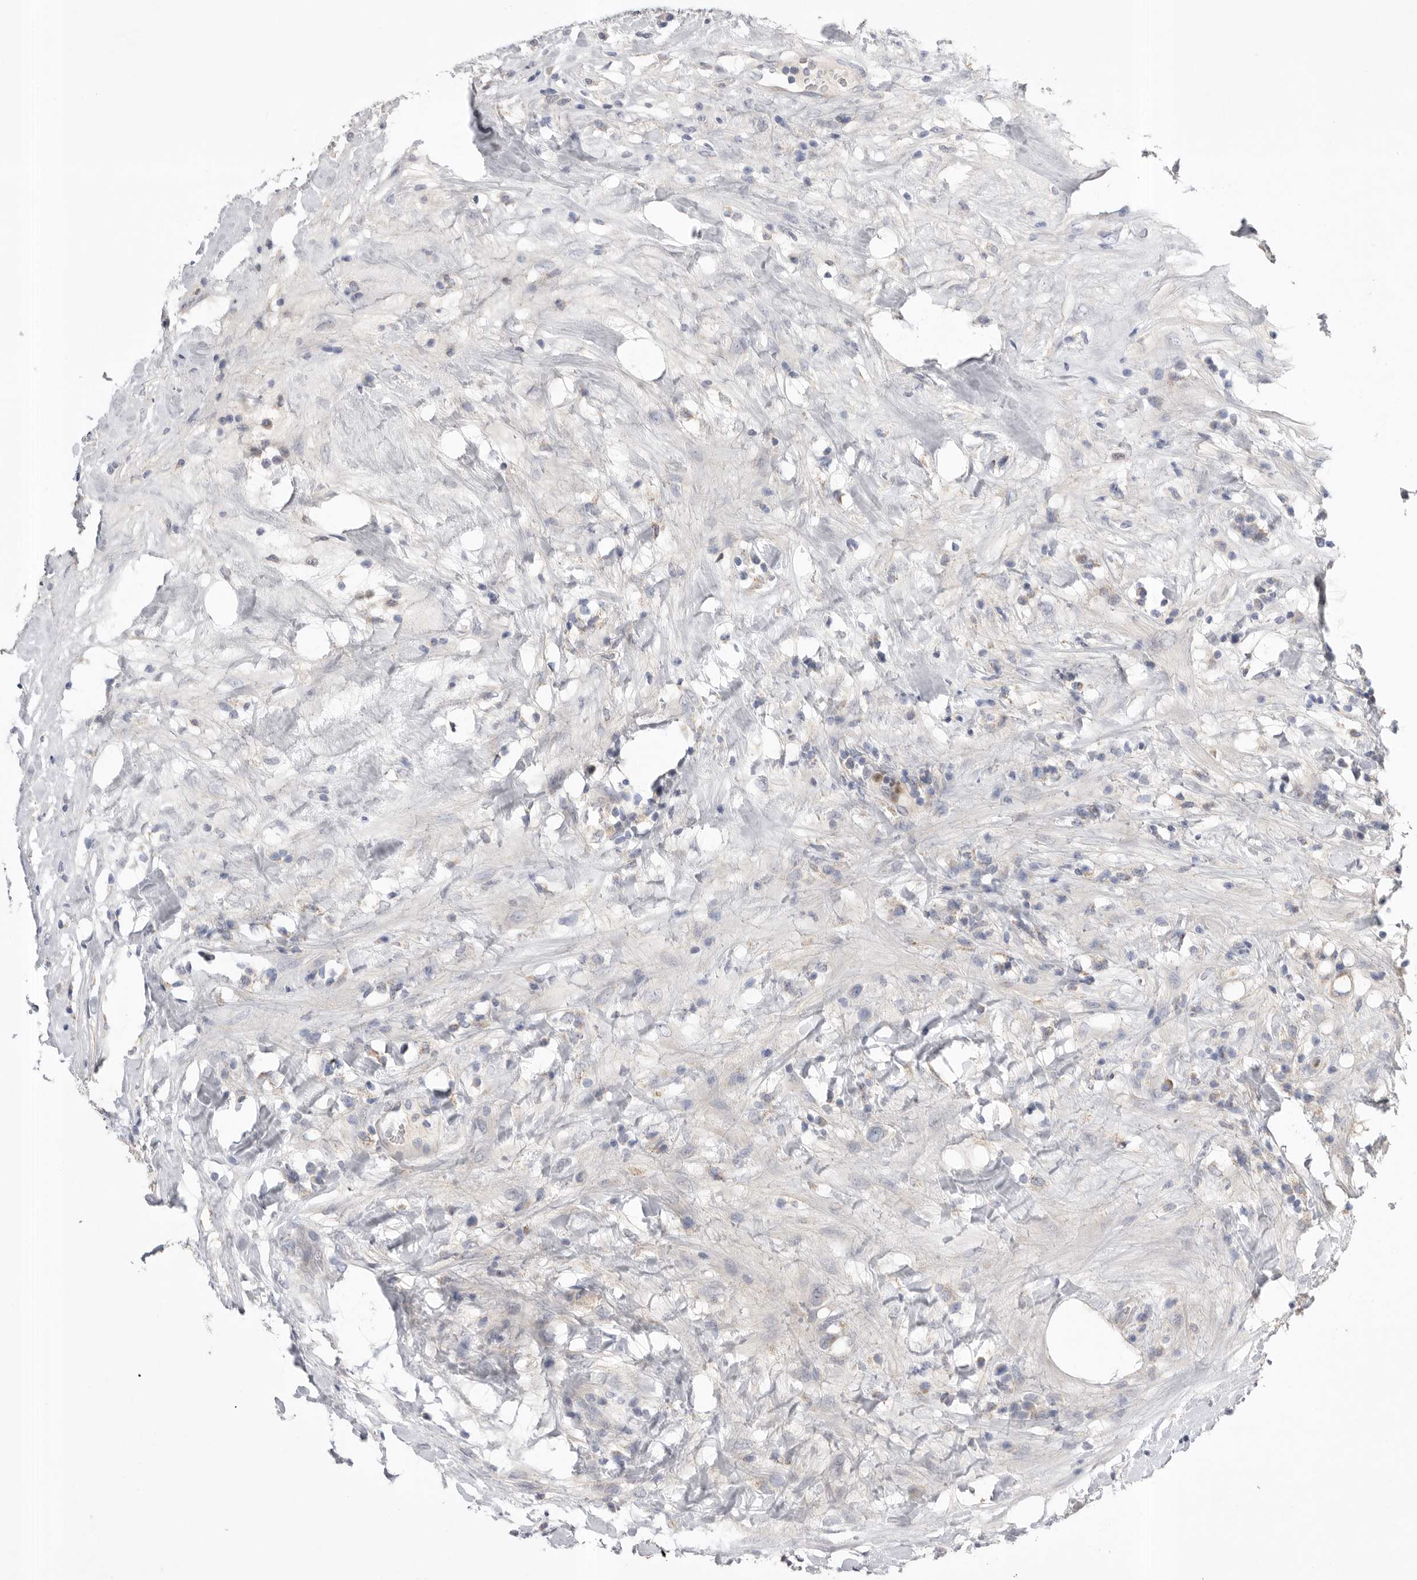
{"staining": {"intensity": "negative", "quantity": "none", "location": "none"}, "tissue": "breast cancer", "cell_type": "Tumor cells", "image_type": "cancer", "snomed": [{"axis": "morphology", "description": "Duct carcinoma"}, {"axis": "topography", "description": "Breast"}], "caption": "Tumor cells are negative for brown protein staining in breast cancer.", "gene": "CCDC126", "patient": {"sex": "female", "age": 37}}